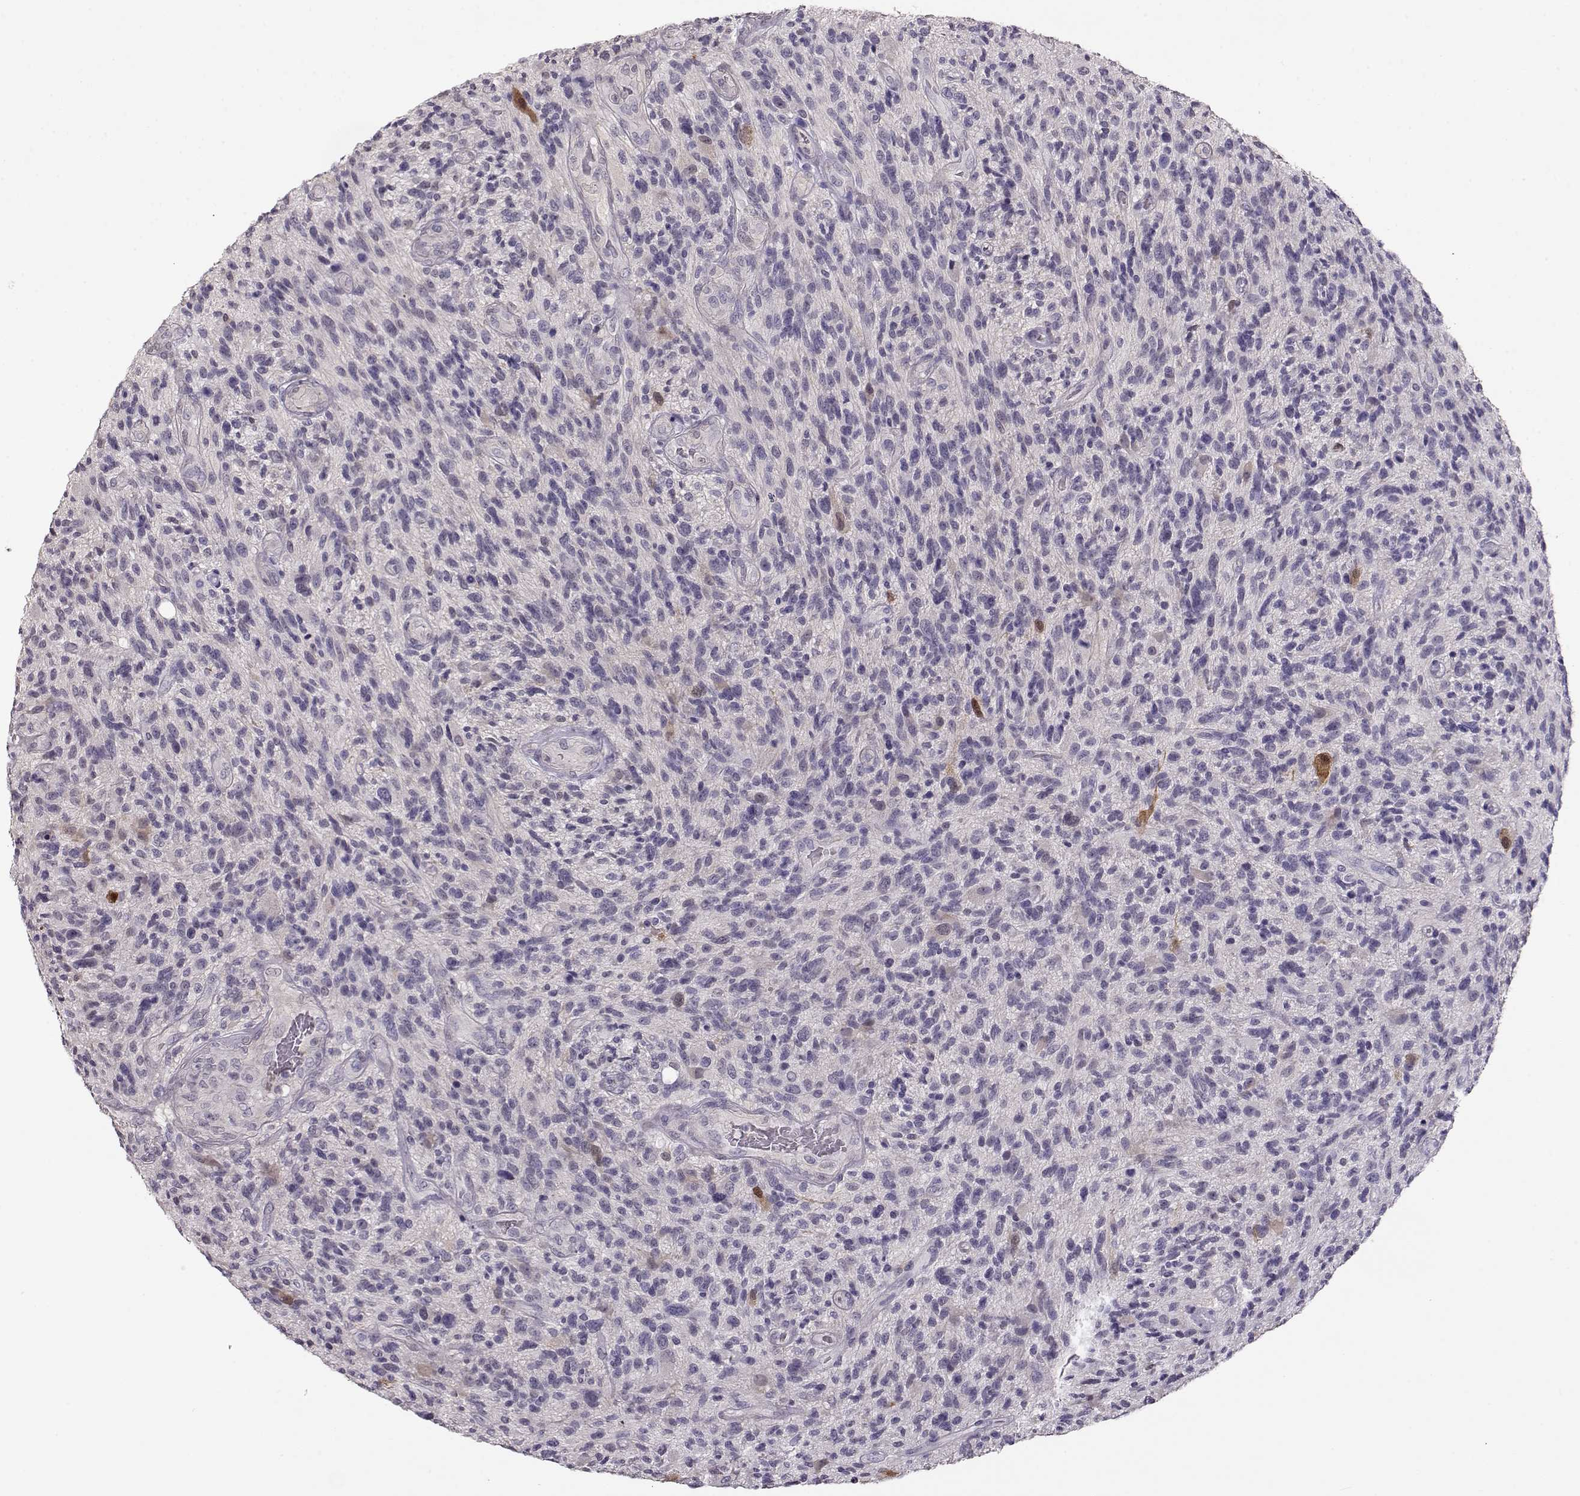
{"staining": {"intensity": "negative", "quantity": "none", "location": "none"}, "tissue": "glioma", "cell_type": "Tumor cells", "image_type": "cancer", "snomed": [{"axis": "morphology", "description": "Glioma, malignant, High grade"}, {"axis": "topography", "description": "Brain"}], "caption": "Malignant glioma (high-grade) was stained to show a protein in brown. There is no significant positivity in tumor cells. (Stains: DAB immunohistochemistry (IHC) with hematoxylin counter stain, Microscopy: brightfield microscopy at high magnification).", "gene": "CCR8", "patient": {"sex": "male", "age": 47}}